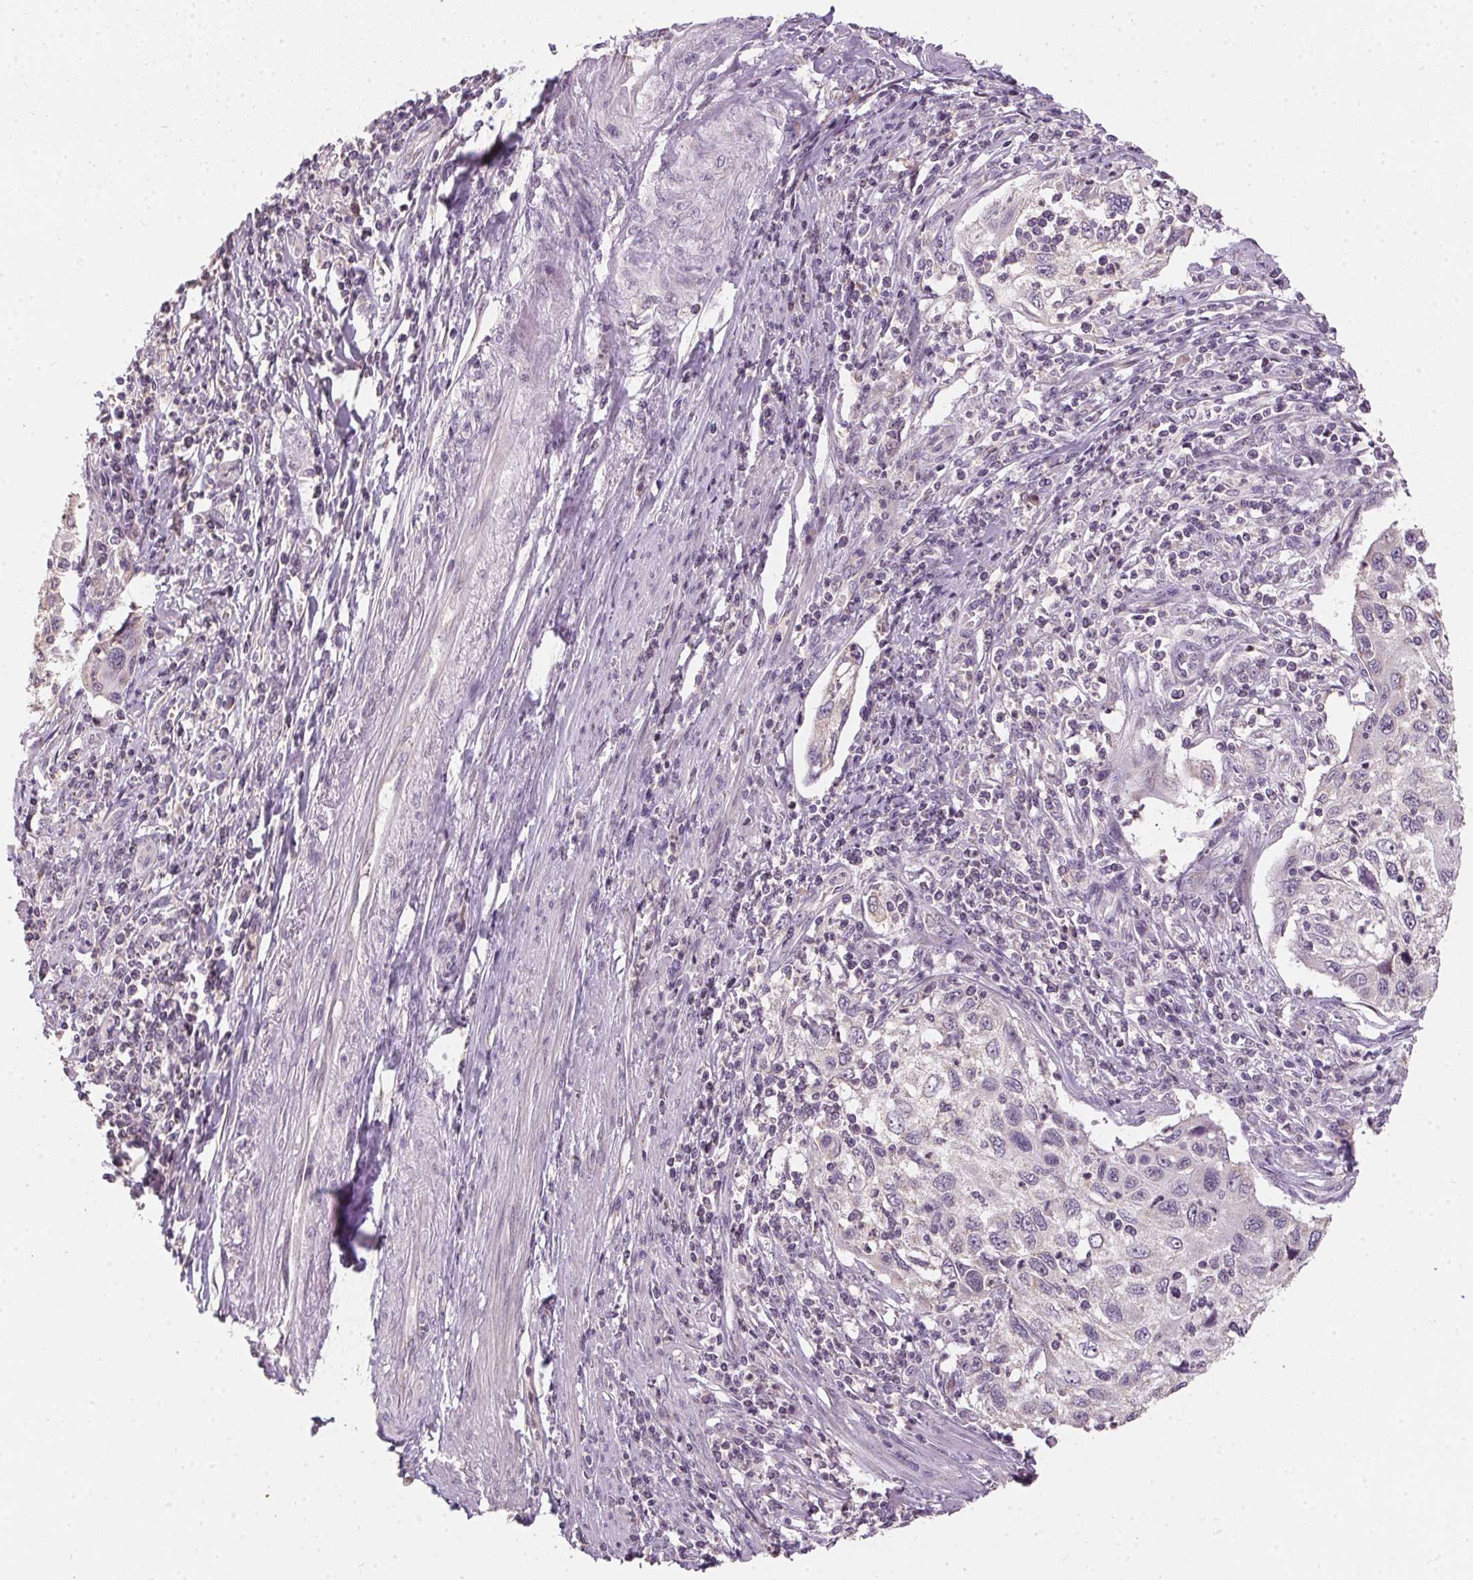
{"staining": {"intensity": "negative", "quantity": "none", "location": "none"}, "tissue": "cervical cancer", "cell_type": "Tumor cells", "image_type": "cancer", "snomed": [{"axis": "morphology", "description": "Squamous cell carcinoma, NOS"}, {"axis": "topography", "description": "Cervix"}], "caption": "IHC histopathology image of neoplastic tissue: human cervical cancer (squamous cell carcinoma) stained with DAB exhibits no significant protein expression in tumor cells.", "gene": "SPACA9", "patient": {"sex": "female", "age": 70}}